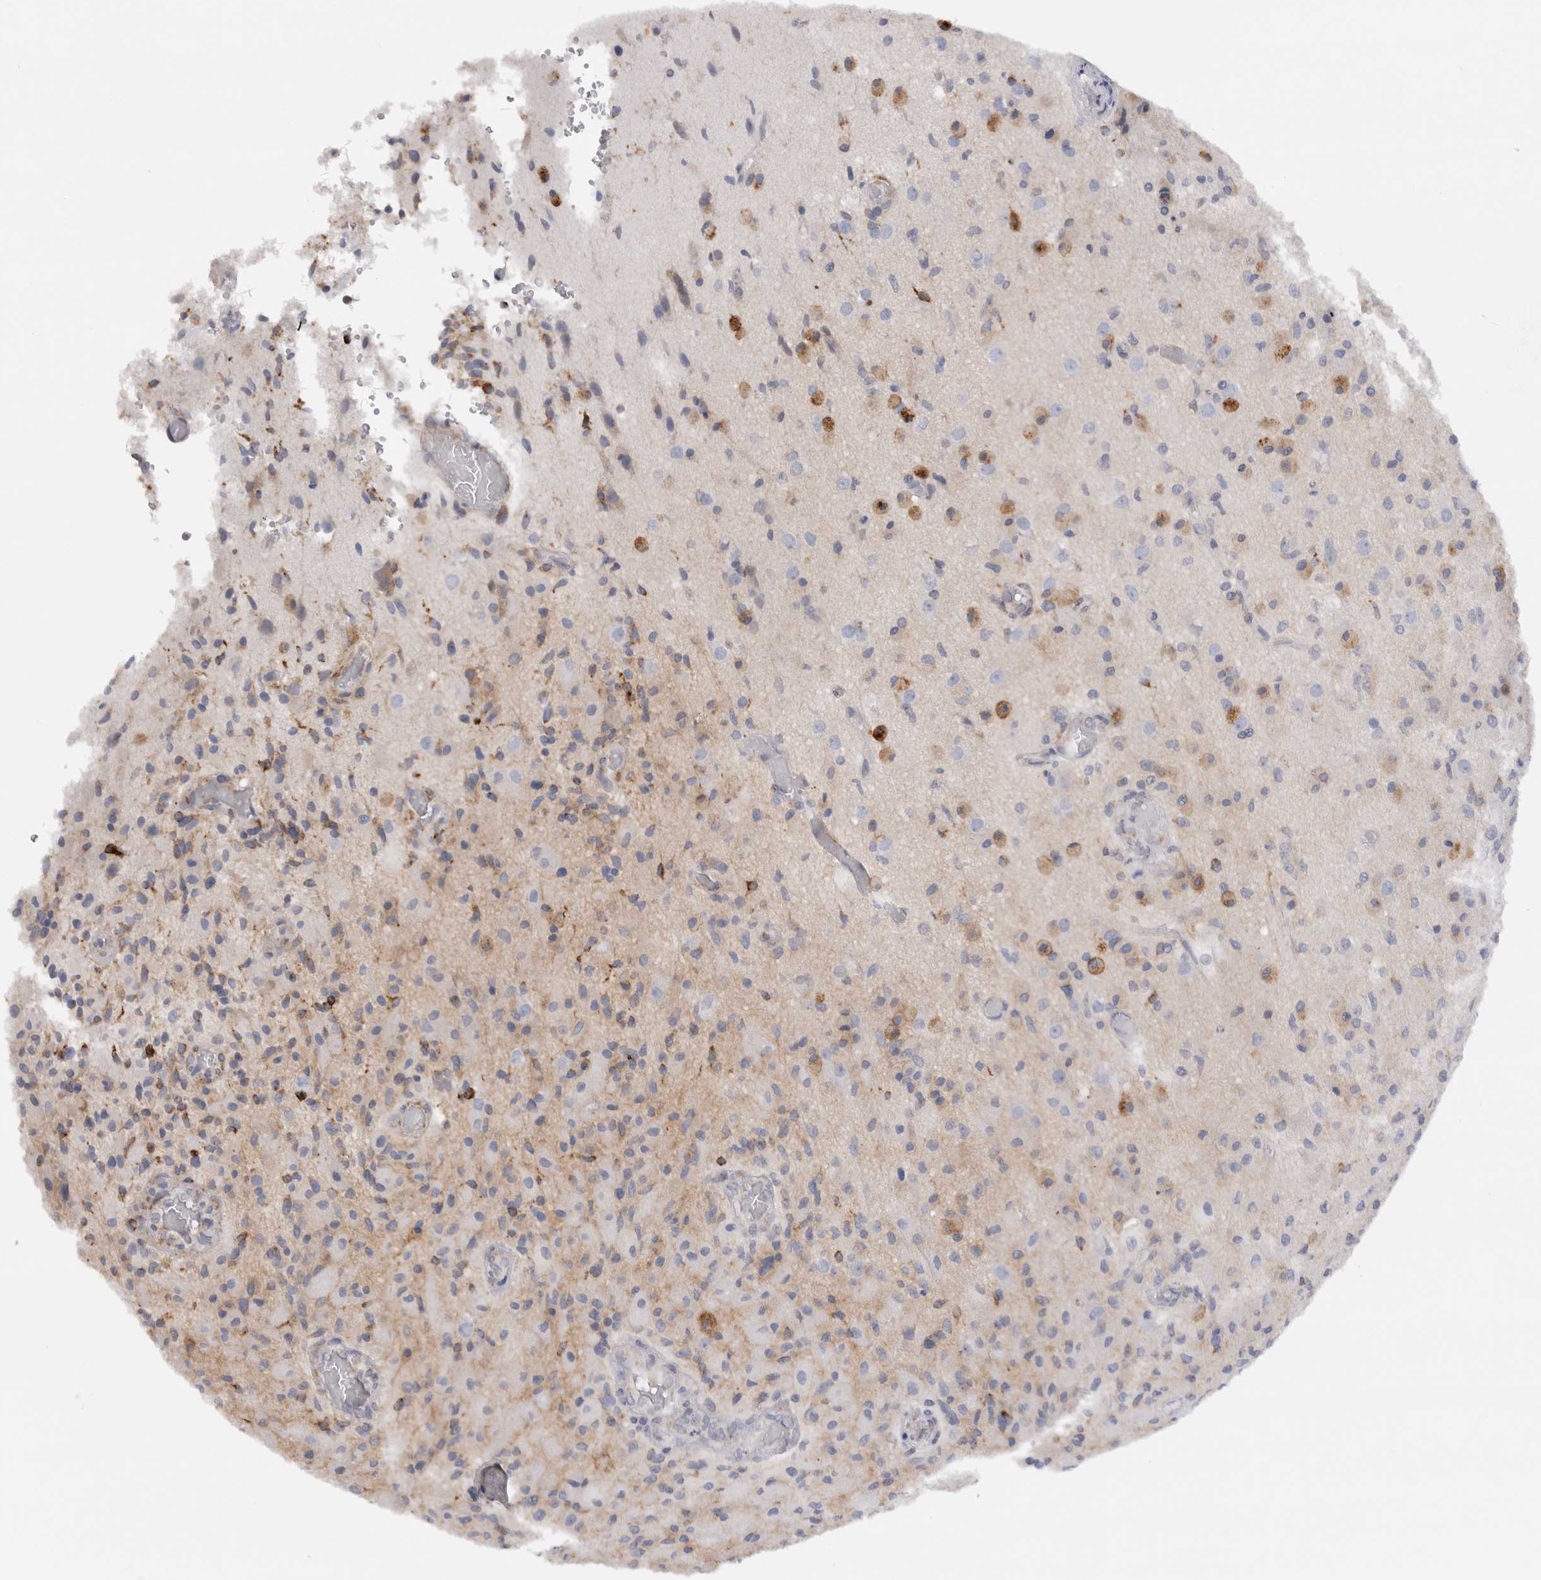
{"staining": {"intensity": "weak", "quantity": "<25%", "location": "cytoplasmic/membranous"}, "tissue": "glioma", "cell_type": "Tumor cells", "image_type": "cancer", "snomed": [{"axis": "morphology", "description": "Normal tissue, NOS"}, {"axis": "morphology", "description": "Glioma, malignant, High grade"}, {"axis": "topography", "description": "Cerebral cortex"}], "caption": "A micrograph of malignant high-grade glioma stained for a protein exhibits no brown staining in tumor cells.", "gene": "VCPIP1", "patient": {"sex": "male", "age": 77}}